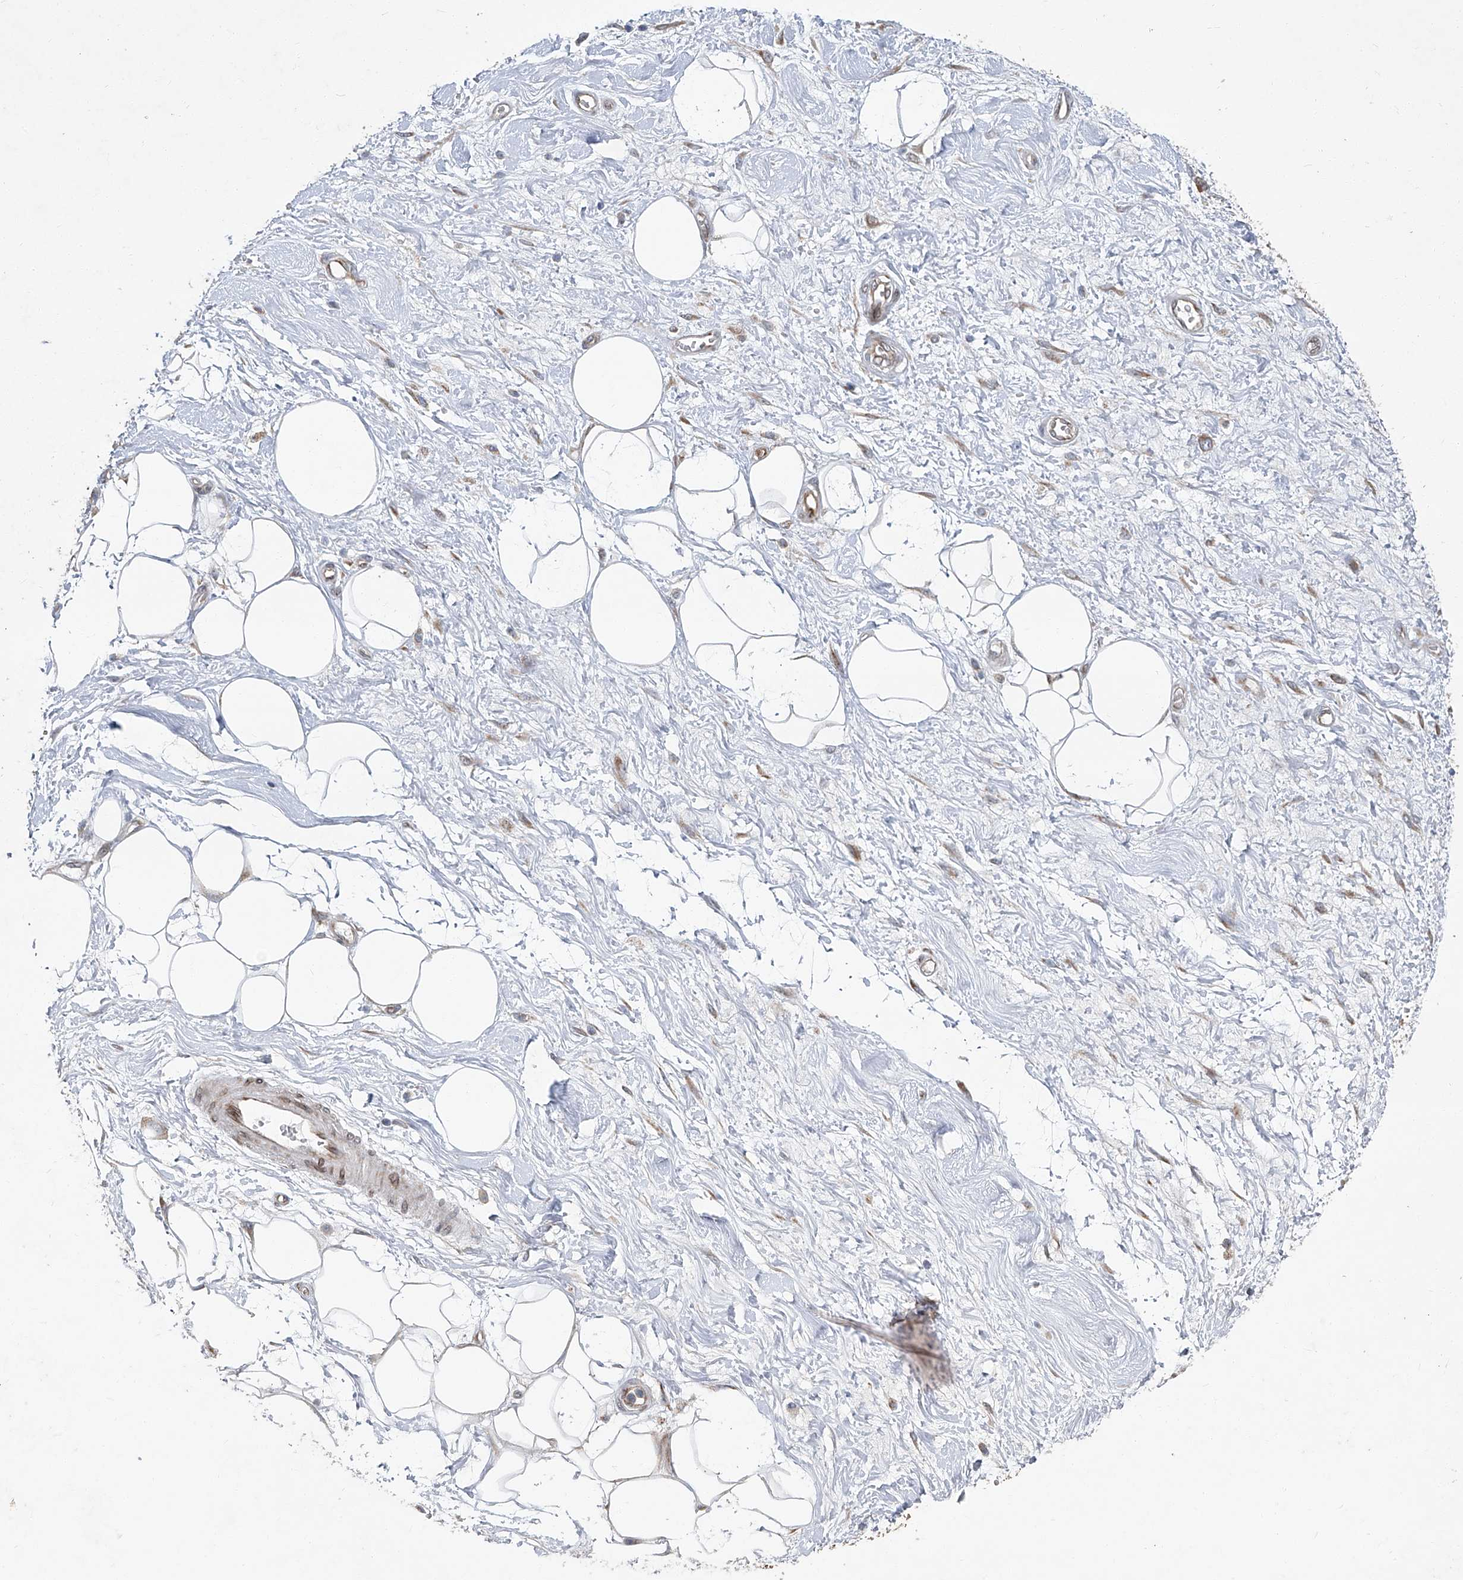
{"staining": {"intensity": "negative", "quantity": "none", "location": "none"}, "tissue": "adipose tissue", "cell_type": "Adipocytes", "image_type": "normal", "snomed": [{"axis": "morphology", "description": "Normal tissue, NOS"}, {"axis": "morphology", "description": "Adenocarcinoma, NOS"}, {"axis": "topography", "description": "Pancreas"}, {"axis": "topography", "description": "Peripheral nerve tissue"}], "caption": "DAB immunohistochemical staining of benign adipose tissue reveals no significant expression in adipocytes. (DAB immunohistochemistry with hematoxylin counter stain).", "gene": "GPR132", "patient": {"sex": "male", "age": 59}}